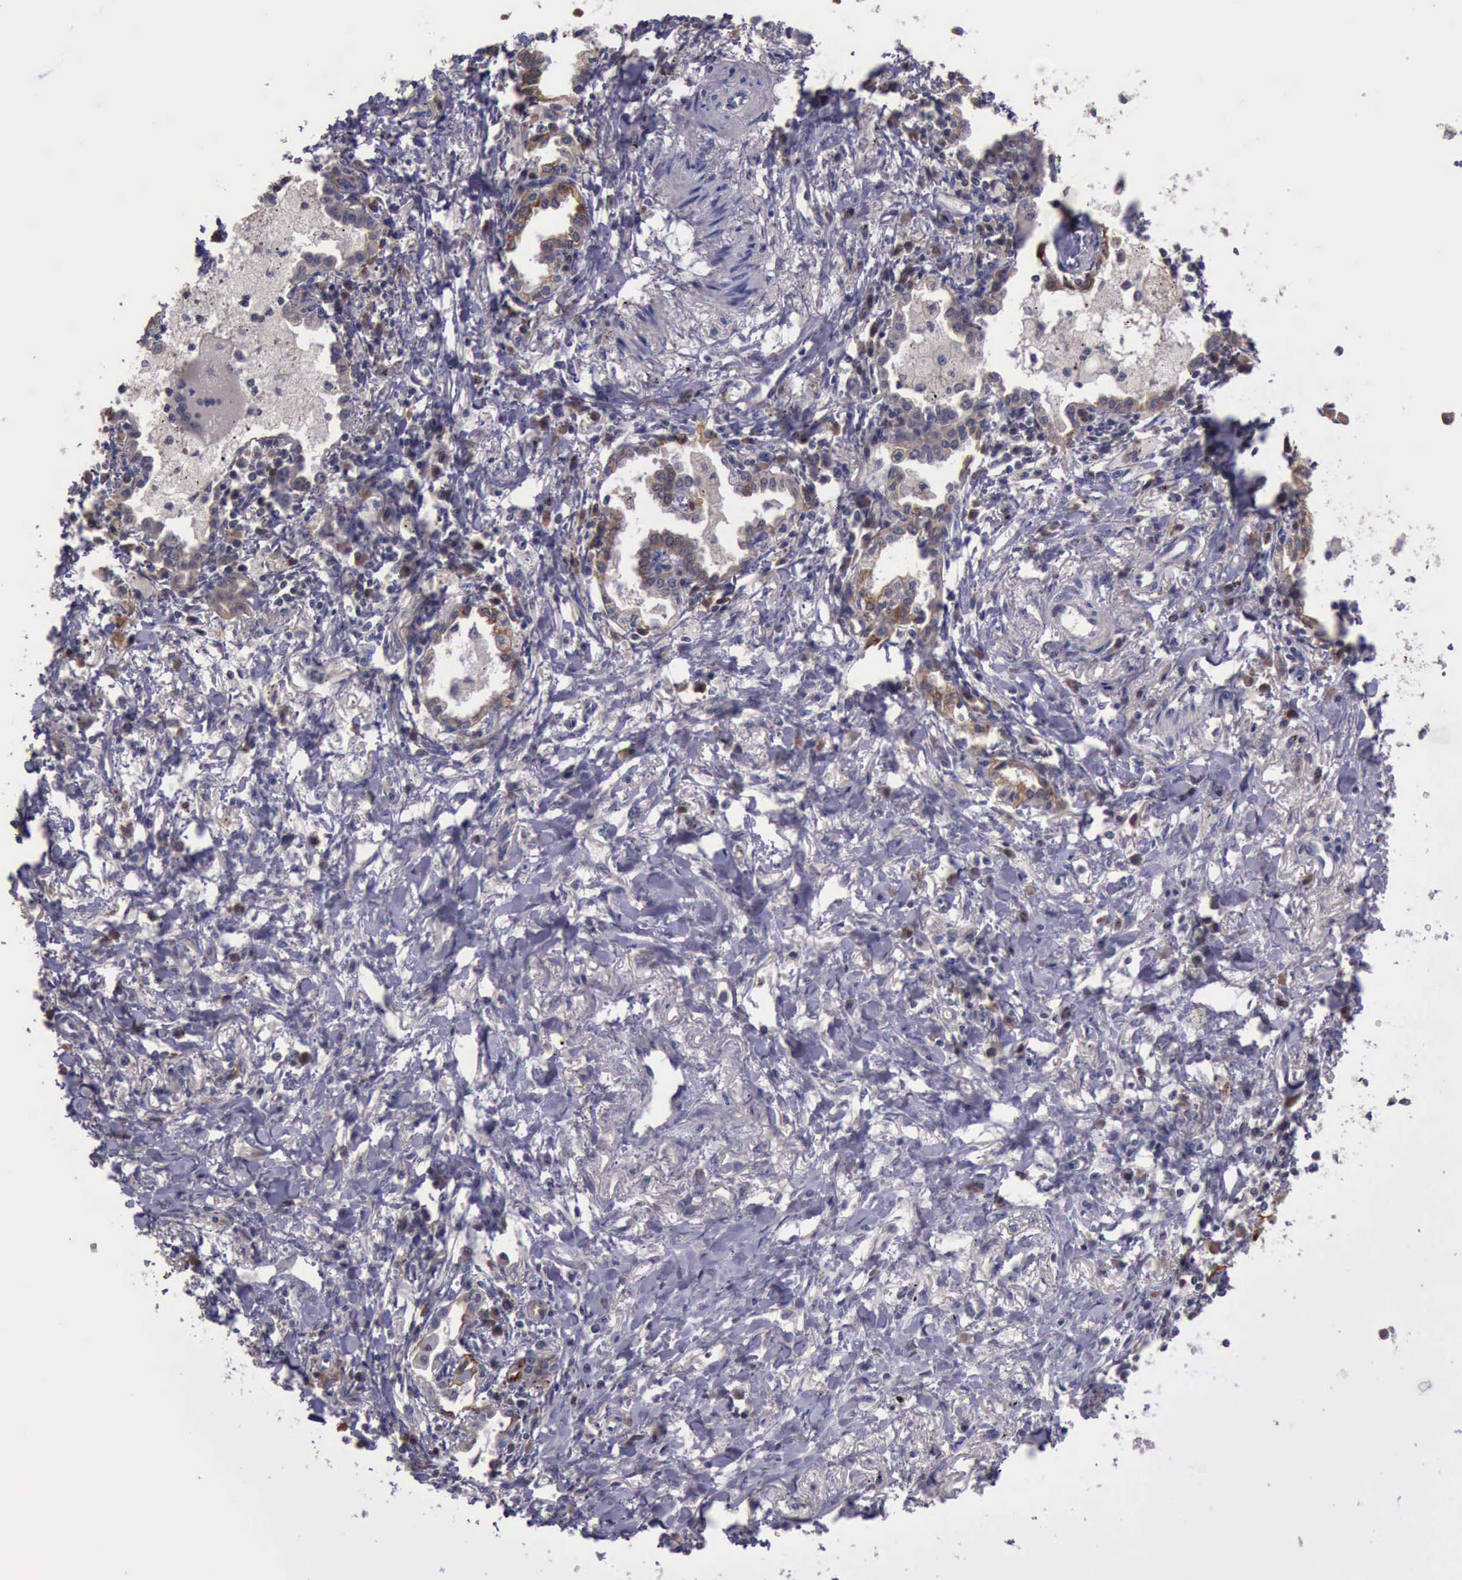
{"staining": {"intensity": "negative", "quantity": "none", "location": "none"}, "tissue": "lung cancer", "cell_type": "Tumor cells", "image_type": "cancer", "snomed": [{"axis": "morphology", "description": "Adenocarcinoma, NOS"}, {"axis": "topography", "description": "Lung"}], "caption": "Photomicrograph shows no protein positivity in tumor cells of lung adenocarcinoma tissue.", "gene": "RAB39B", "patient": {"sex": "male", "age": 60}}